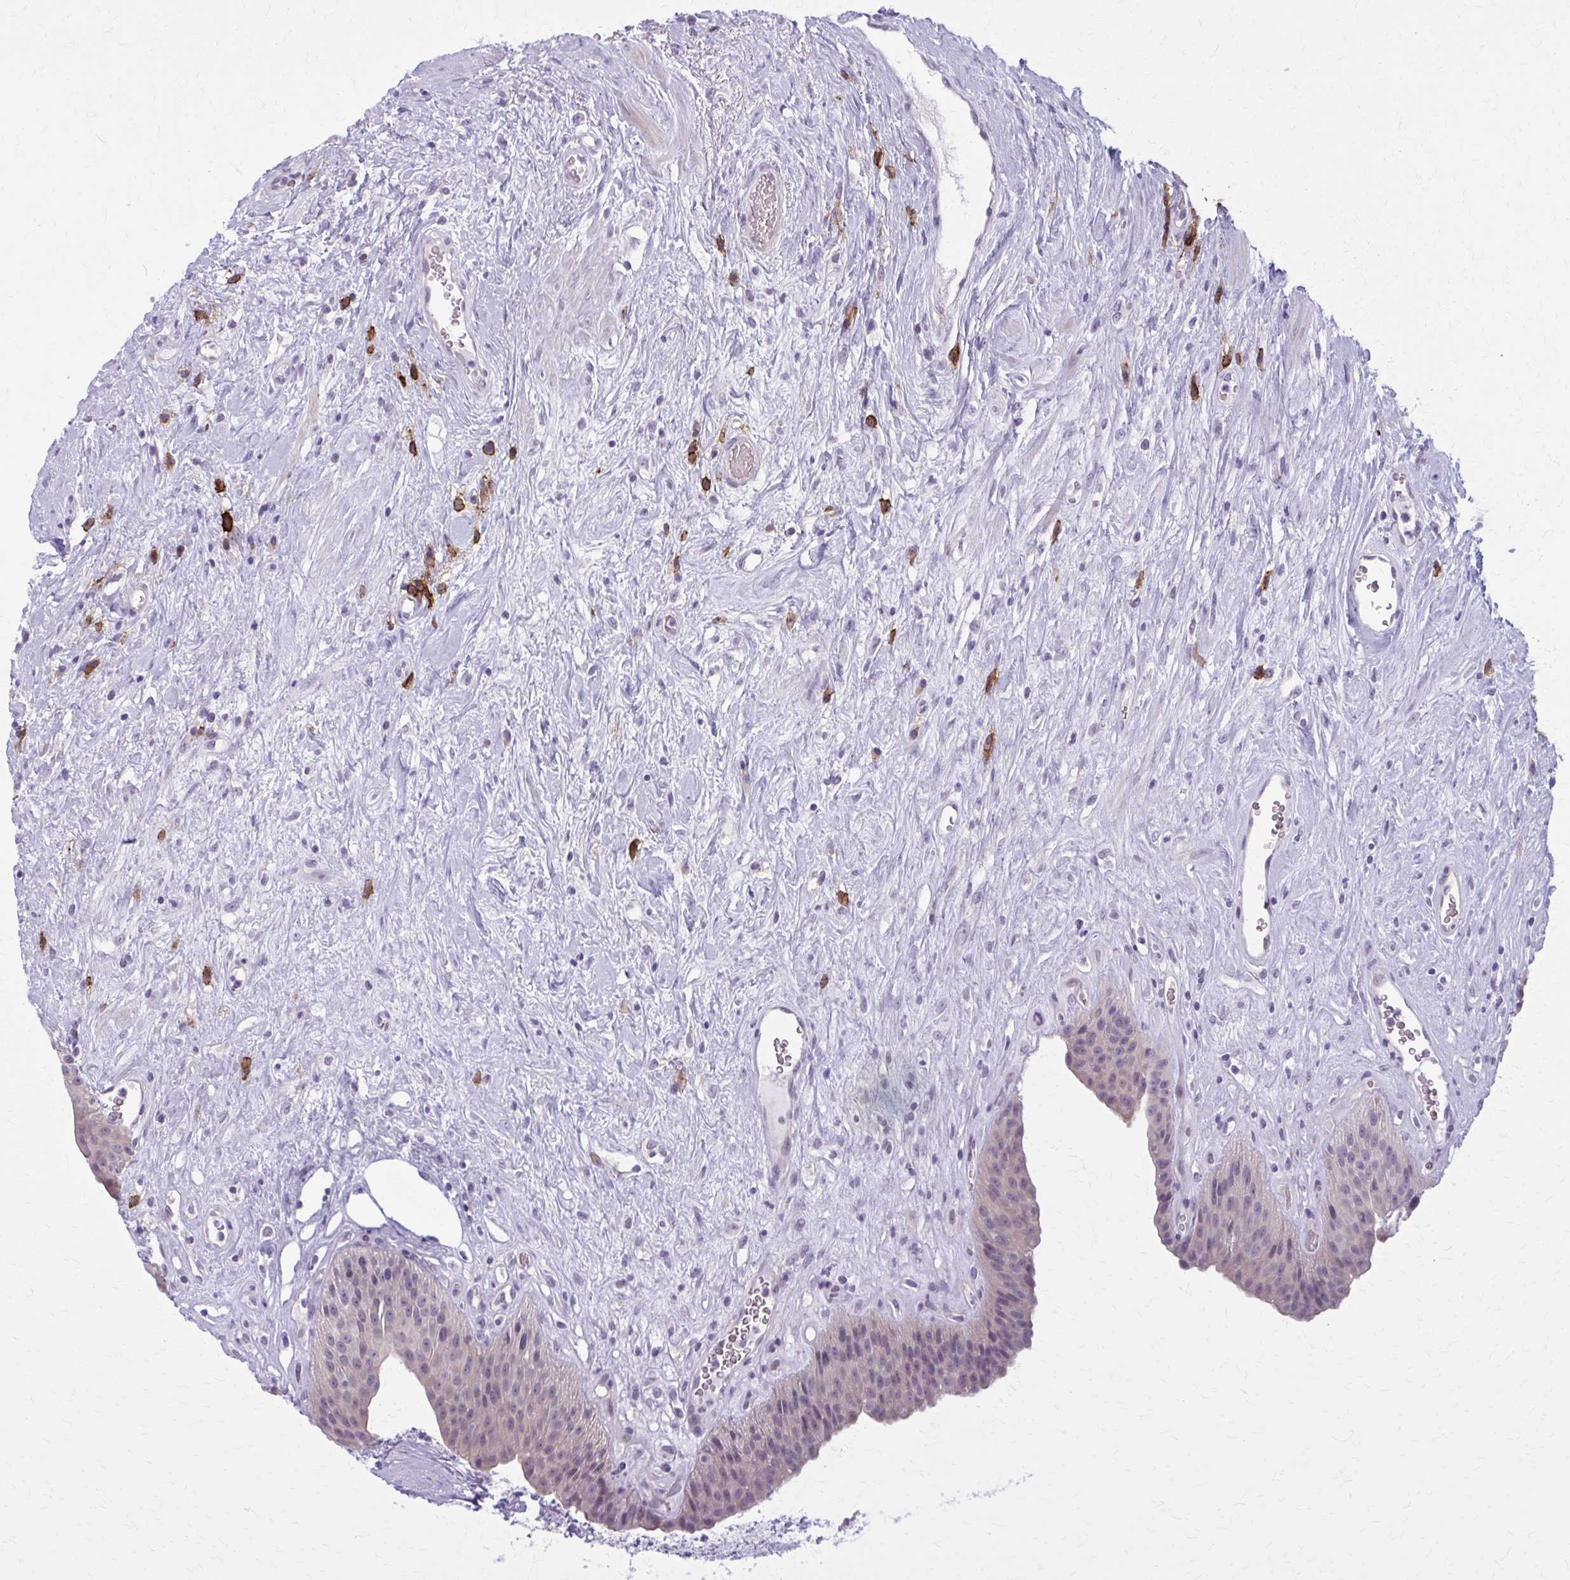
{"staining": {"intensity": "weak", "quantity": "<25%", "location": "nuclear"}, "tissue": "urinary bladder", "cell_type": "Urothelial cells", "image_type": "normal", "snomed": [{"axis": "morphology", "description": "Normal tissue, NOS"}, {"axis": "topography", "description": "Urinary bladder"}], "caption": "Benign urinary bladder was stained to show a protein in brown. There is no significant expression in urothelial cells. The staining was performed using DAB (3,3'-diaminobenzidine) to visualize the protein expression in brown, while the nuclei were stained in blue with hematoxylin (Magnification: 20x).", "gene": "CD38", "patient": {"sex": "female", "age": 56}}